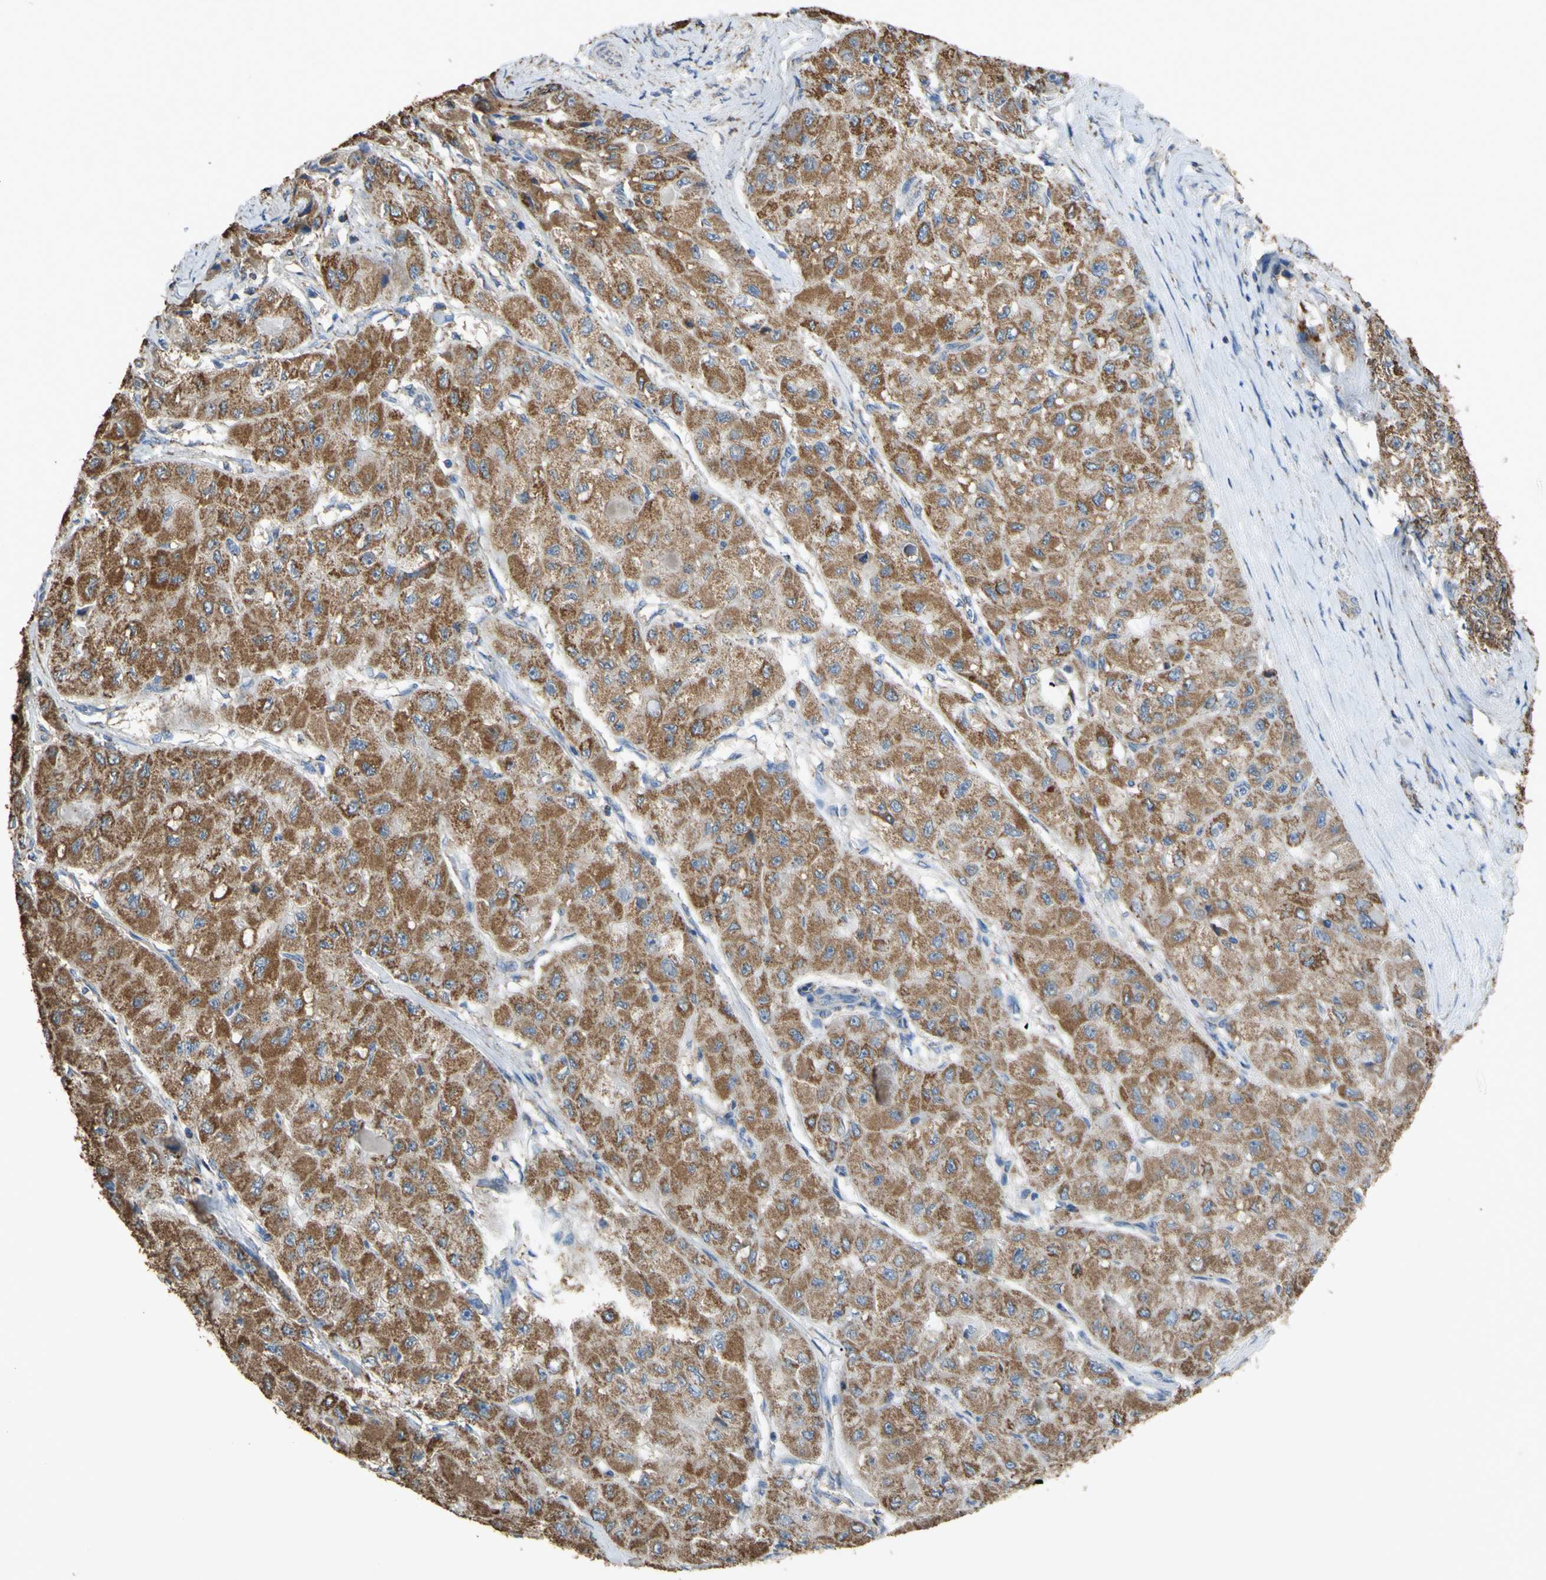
{"staining": {"intensity": "moderate", "quantity": ">75%", "location": "cytoplasmic/membranous"}, "tissue": "liver cancer", "cell_type": "Tumor cells", "image_type": "cancer", "snomed": [{"axis": "morphology", "description": "Carcinoma, Hepatocellular, NOS"}, {"axis": "topography", "description": "Liver"}], "caption": "Liver cancer stained with a brown dye shows moderate cytoplasmic/membranous positive staining in approximately >75% of tumor cells.", "gene": "CMKLR2", "patient": {"sex": "male", "age": 80}}